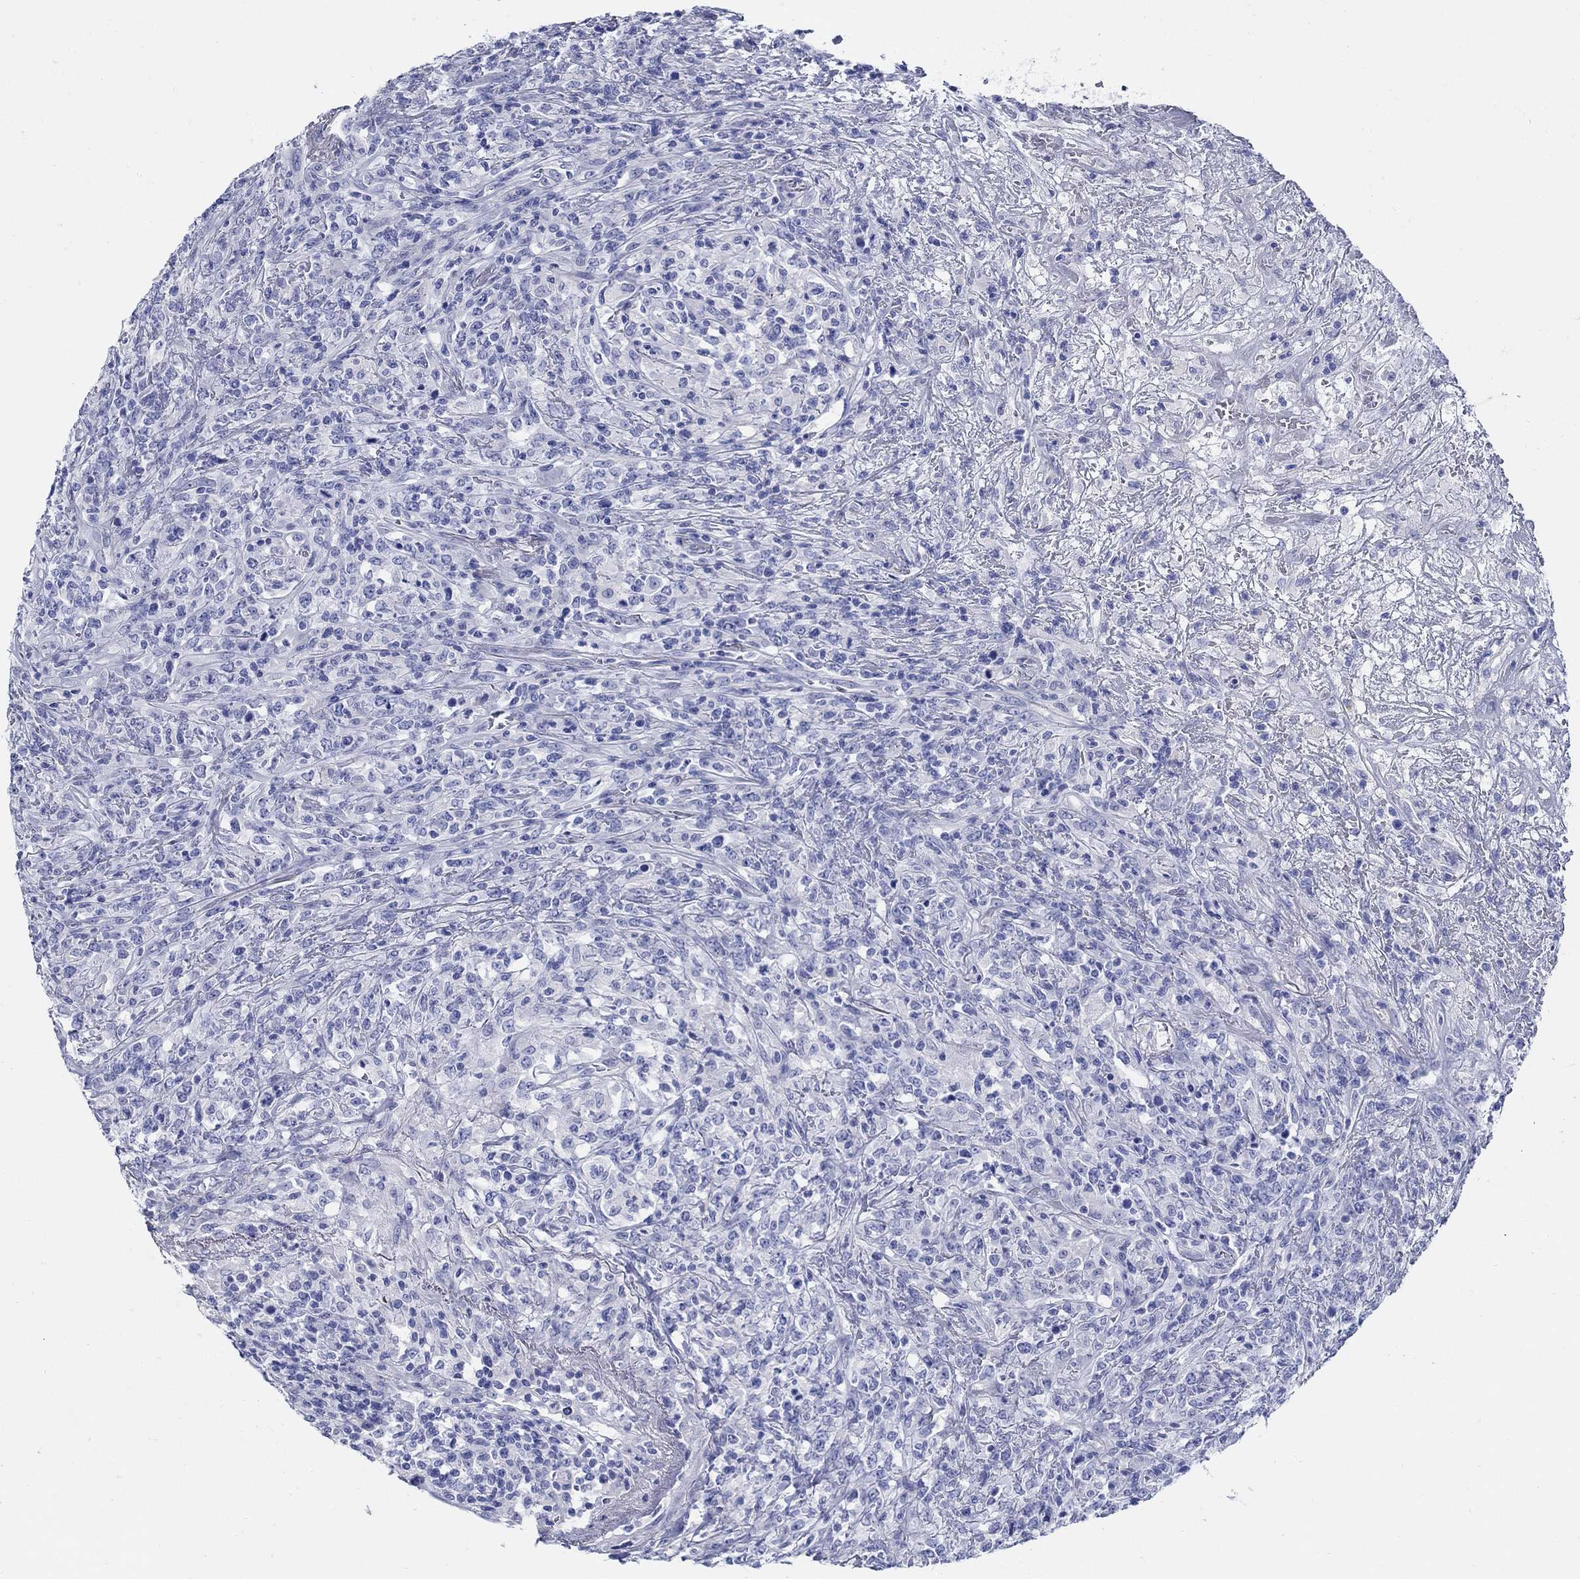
{"staining": {"intensity": "negative", "quantity": "none", "location": "none"}, "tissue": "lymphoma", "cell_type": "Tumor cells", "image_type": "cancer", "snomed": [{"axis": "morphology", "description": "Malignant lymphoma, non-Hodgkin's type, High grade"}, {"axis": "topography", "description": "Lung"}], "caption": "DAB immunohistochemical staining of human malignant lymphoma, non-Hodgkin's type (high-grade) shows no significant staining in tumor cells. The staining was performed using DAB (3,3'-diaminobenzidine) to visualize the protein expression in brown, while the nuclei were stained in blue with hematoxylin (Magnification: 20x).", "gene": "CRYGS", "patient": {"sex": "male", "age": 79}}